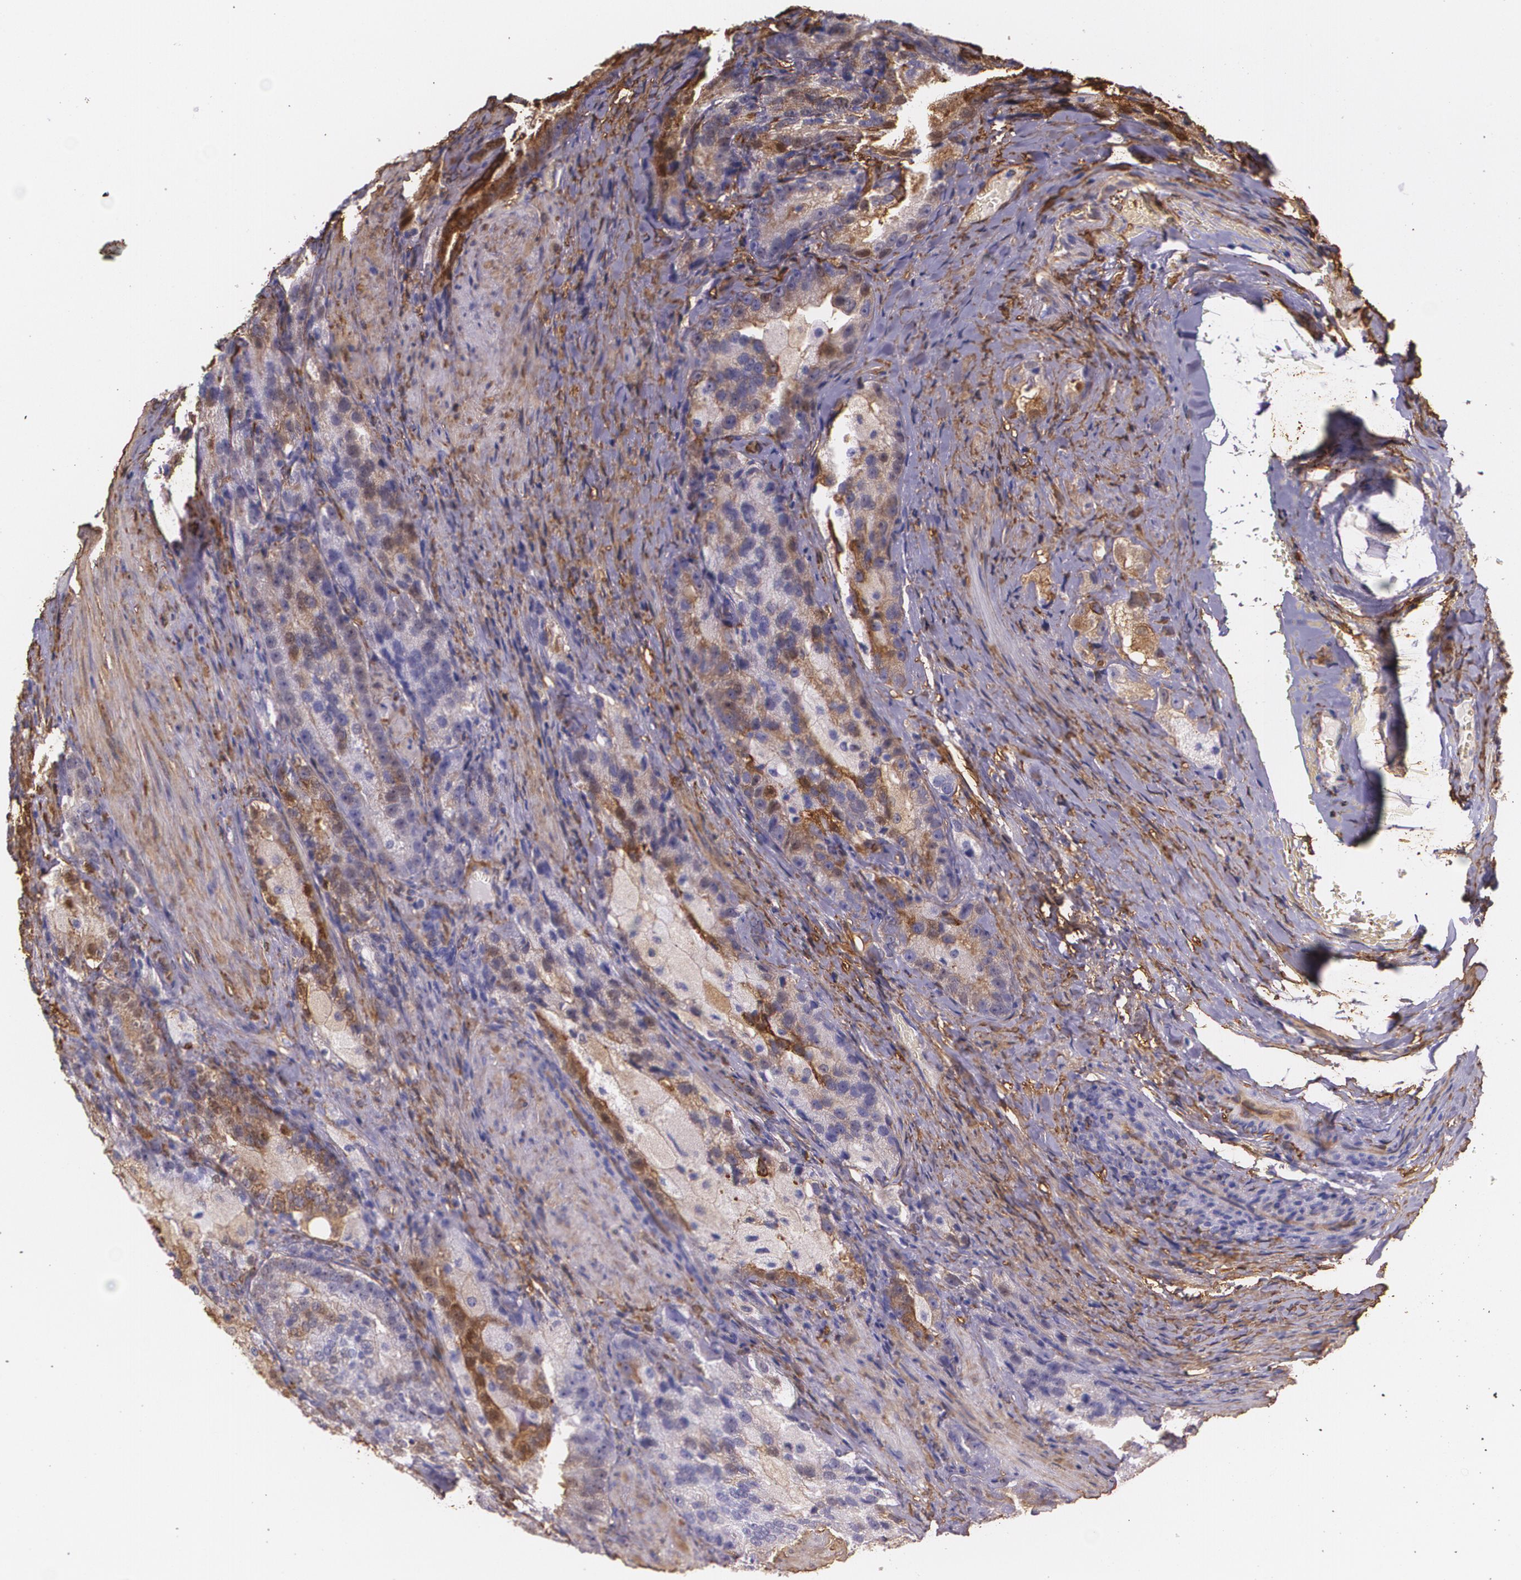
{"staining": {"intensity": "weak", "quantity": "<25%", "location": "cytoplasmic/membranous,nuclear"}, "tissue": "prostate cancer", "cell_type": "Tumor cells", "image_type": "cancer", "snomed": [{"axis": "morphology", "description": "Adenocarcinoma, High grade"}, {"axis": "topography", "description": "Prostate"}], "caption": "Immunohistochemistry image of neoplastic tissue: human prostate cancer (high-grade adenocarcinoma) stained with DAB demonstrates no significant protein staining in tumor cells.", "gene": "MMP2", "patient": {"sex": "male", "age": 63}}